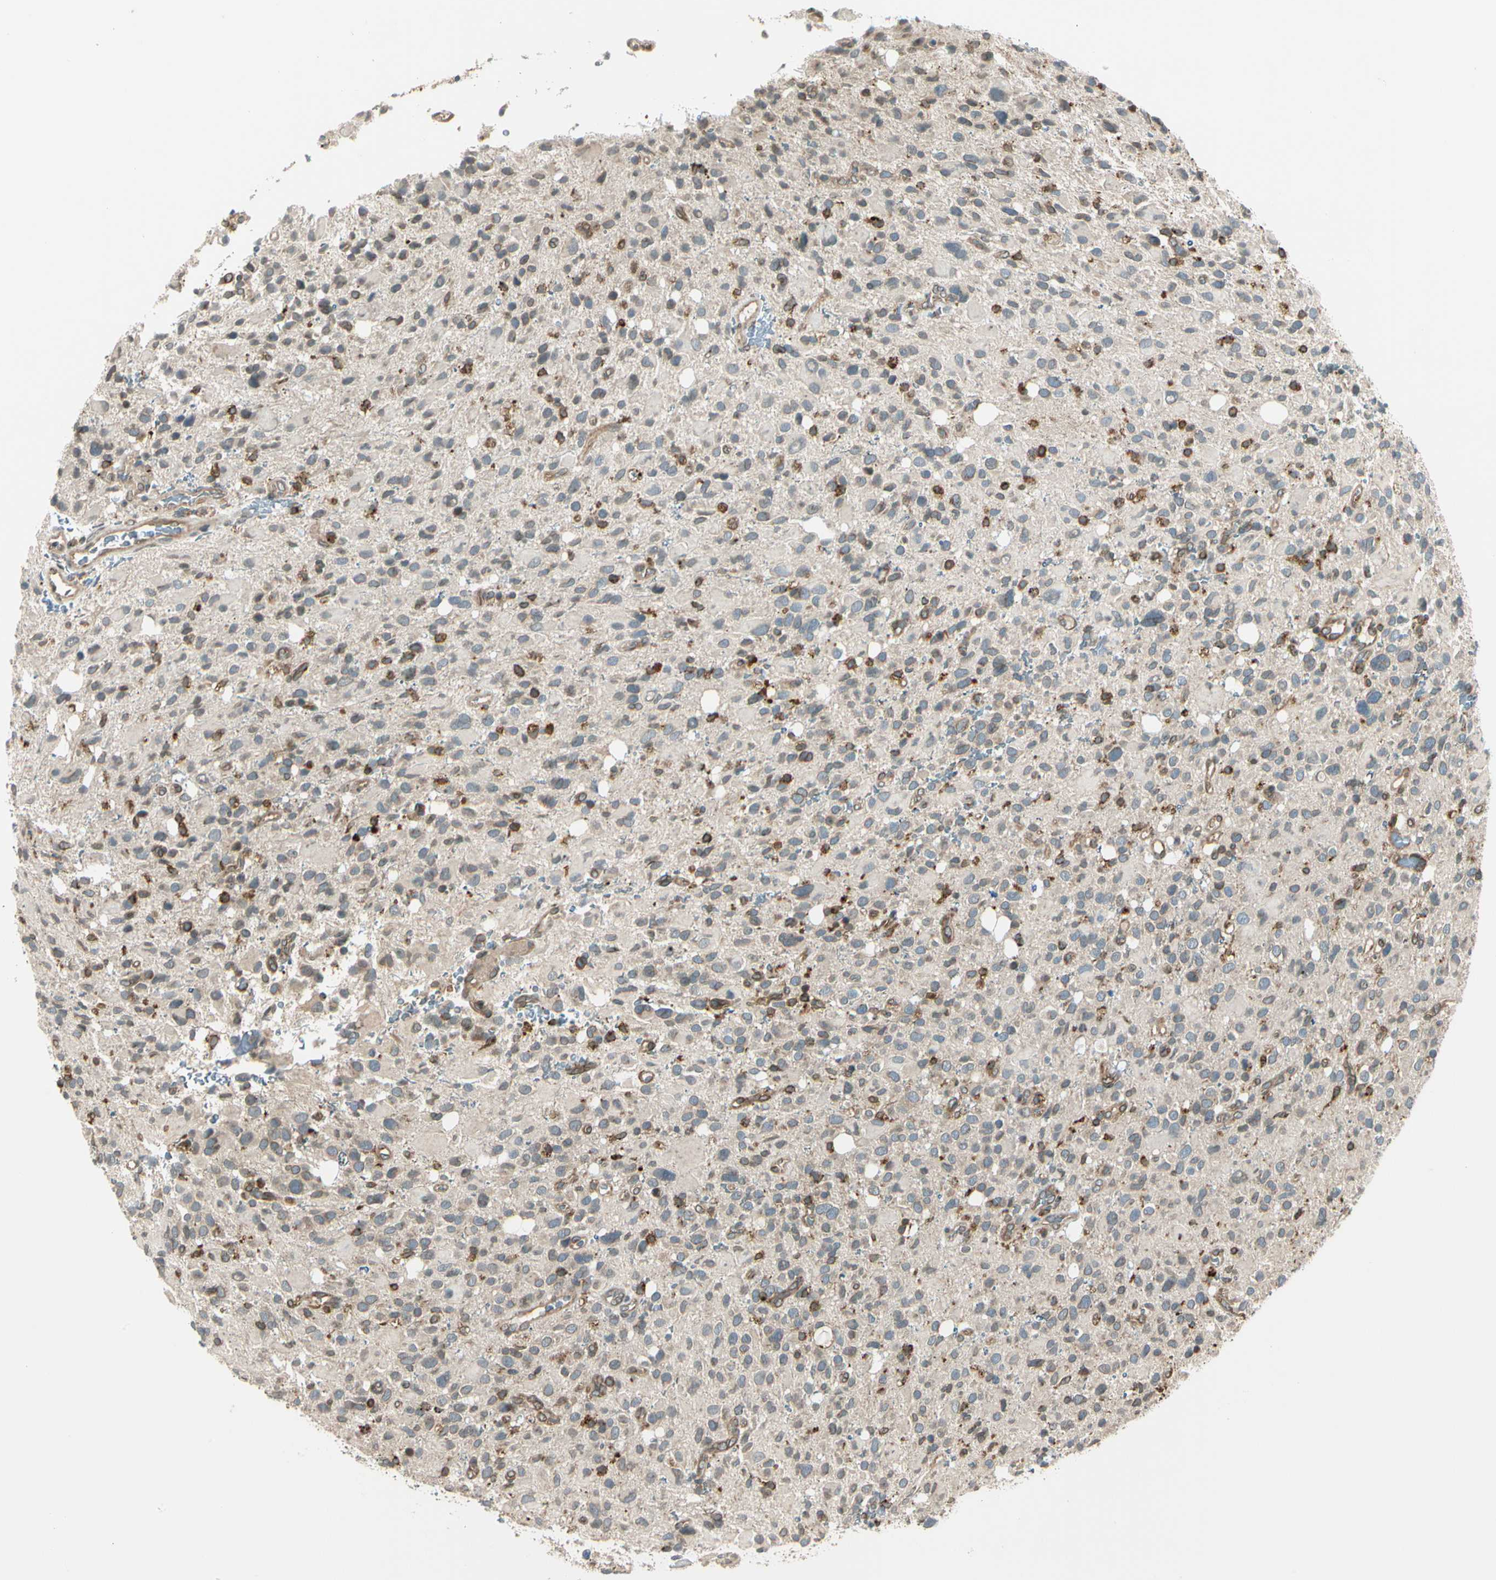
{"staining": {"intensity": "strong", "quantity": "<25%", "location": "cytoplasmic/membranous,nuclear"}, "tissue": "glioma", "cell_type": "Tumor cells", "image_type": "cancer", "snomed": [{"axis": "morphology", "description": "Glioma, malignant, High grade"}, {"axis": "topography", "description": "Brain"}], "caption": "An IHC image of neoplastic tissue is shown. Protein staining in brown labels strong cytoplasmic/membranous and nuclear positivity in glioma within tumor cells.", "gene": "TRIO", "patient": {"sex": "male", "age": 48}}